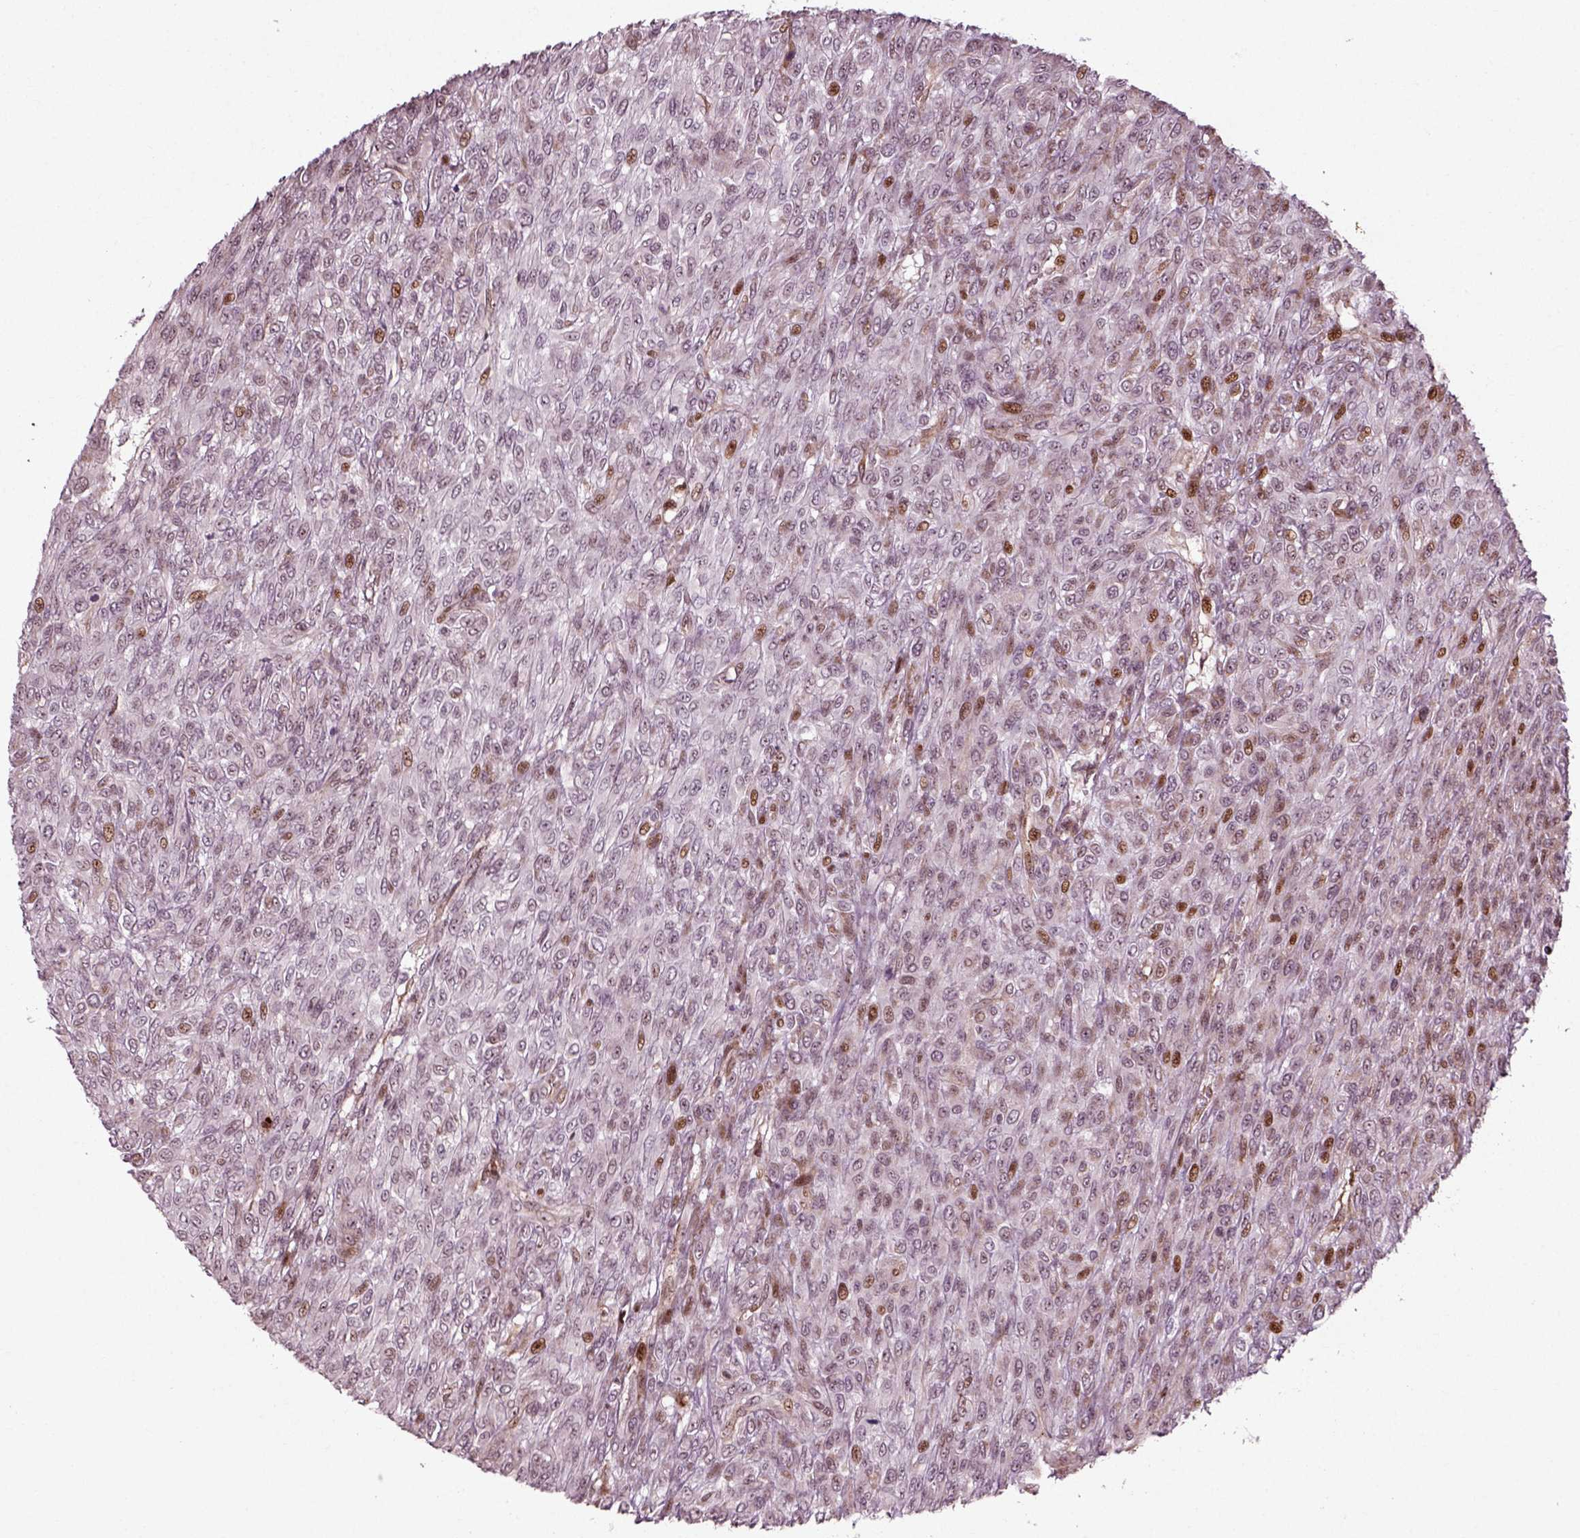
{"staining": {"intensity": "strong", "quantity": "<25%", "location": "nuclear"}, "tissue": "renal cancer", "cell_type": "Tumor cells", "image_type": "cancer", "snomed": [{"axis": "morphology", "description": "Adenocarcinoma, NOS"}, {"axis": "topography", "description": "Kidney"}], "caption": "IHC of renal cancer shows medium levels of strong nuclear staining in approximately <25% of tumor cells. The protein of interest is stained brown, and the nuclei are stained in blue (DAB (3,3'-diaminobenzidine) IHC with brightfield microscopy, high magnification).", "gene": "CDC14A", "patient": {"sex": "male", "age": 58}}